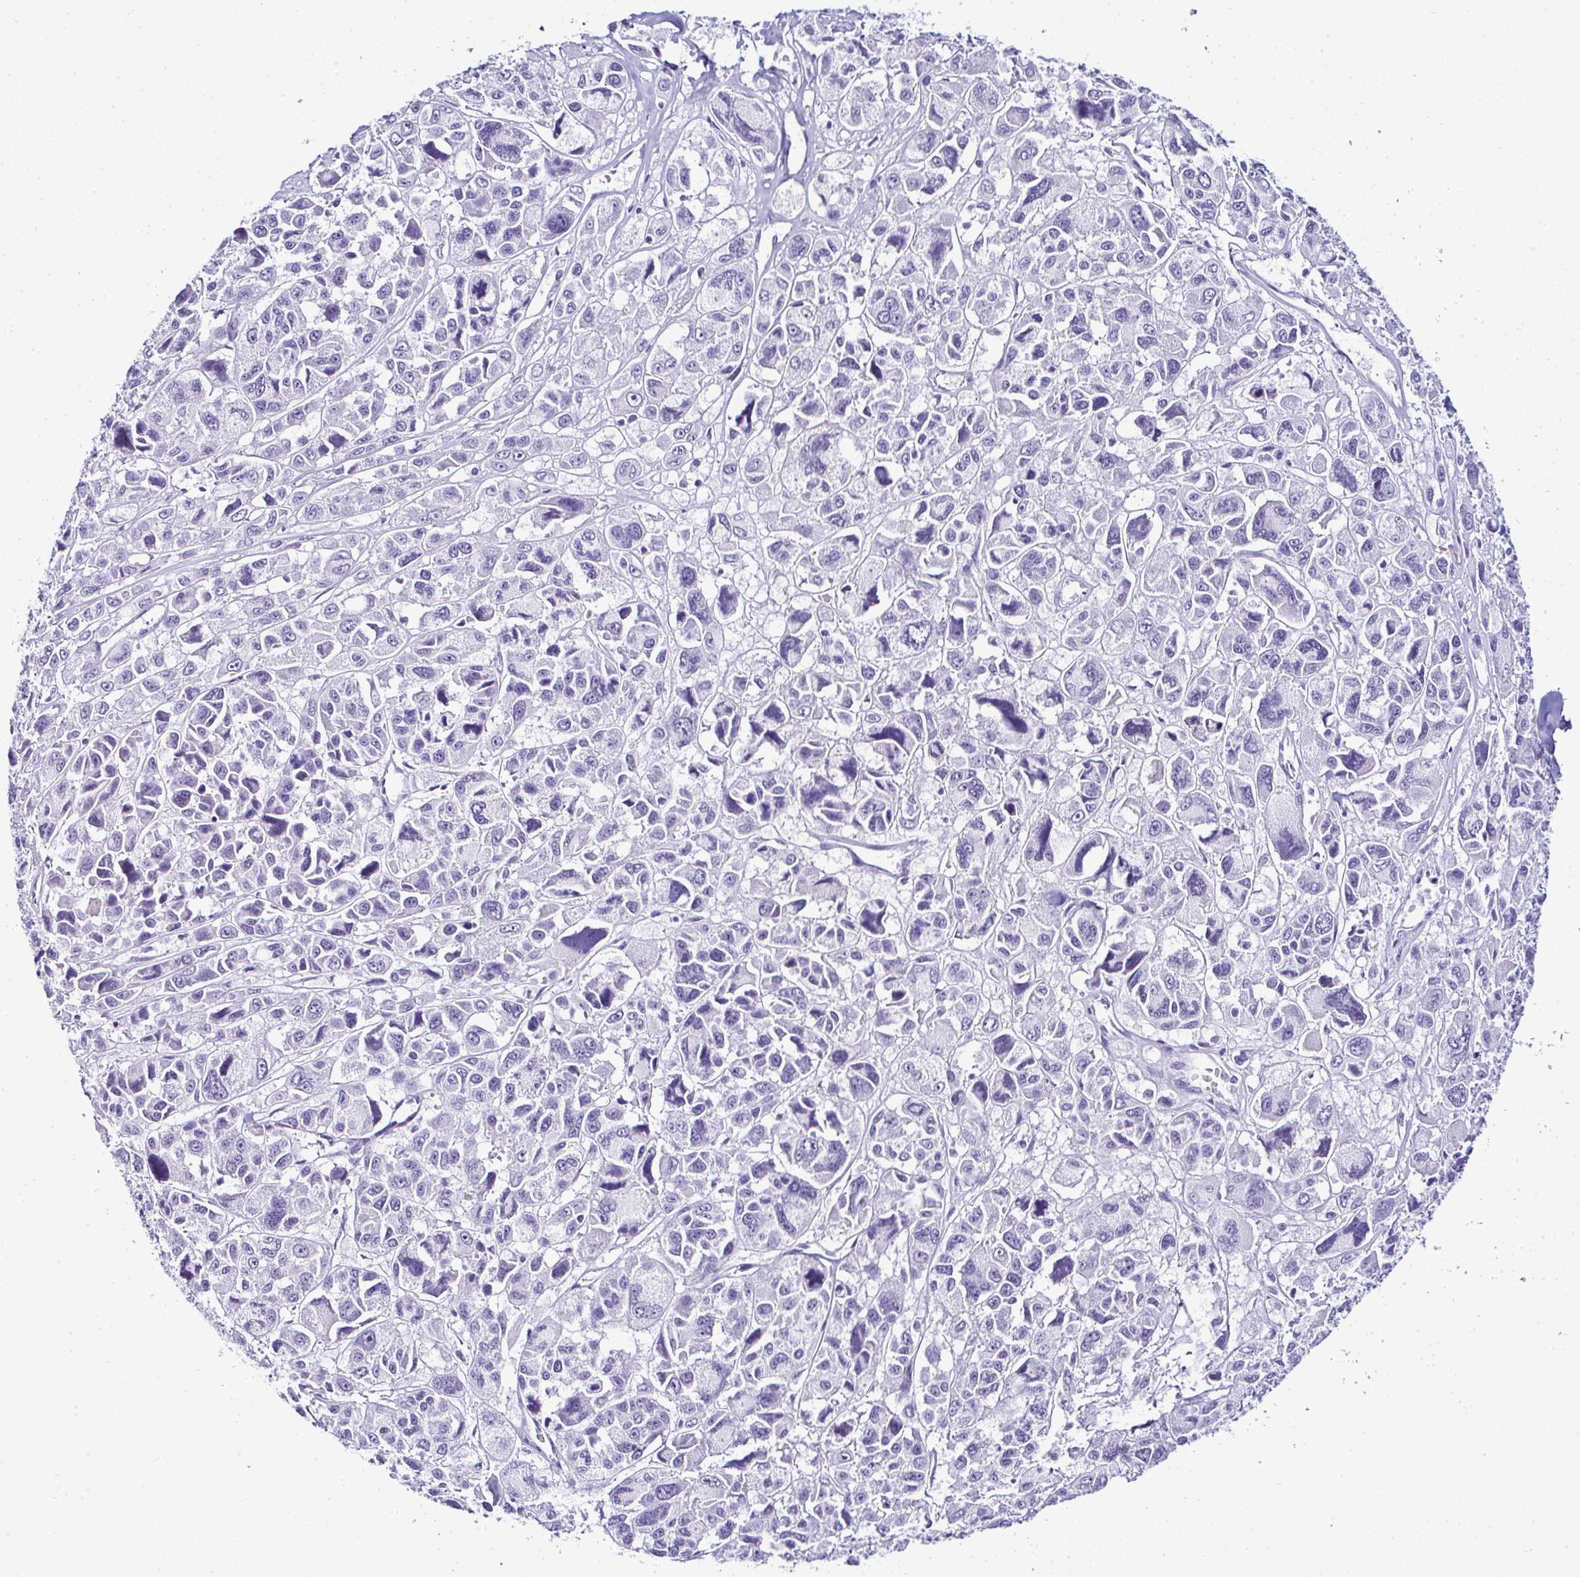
{"staining": {"intensity": "negative", "quantity": "none", "location": "none"}, "tissue": "melanoma", "cell_type": "Tumor cells", "image_type": "cancer", "snomed": [{"axis": "morphology", "description": "Malignant melanoma, NOS"}, {"axis": "topography", "description": "Skin"}], "caption": "The photomicrograph reveals no staining of tumor cells in melanoma.", "gene": "RNF183", "patient": {"sex": "female", "age": 66}}